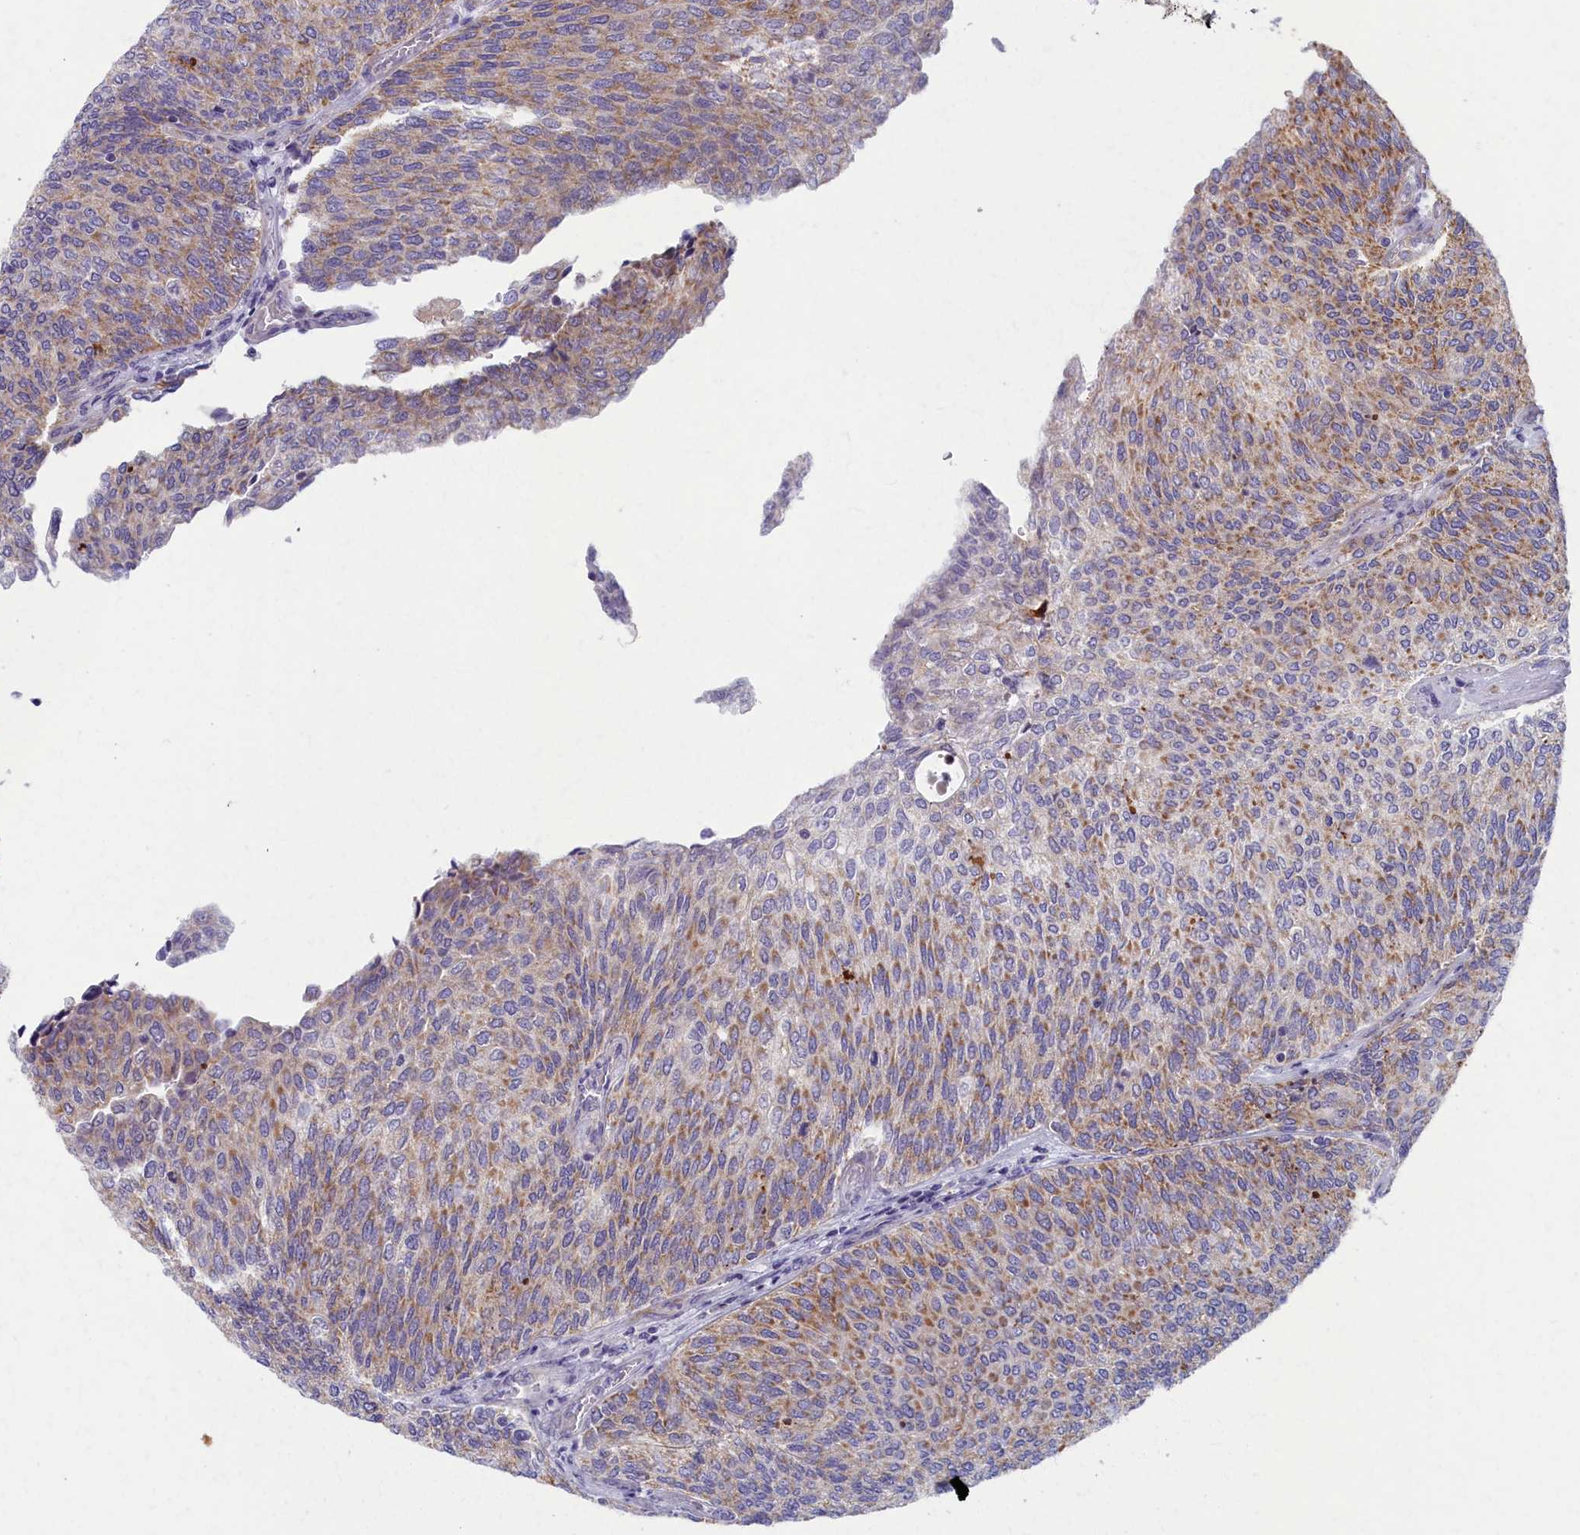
{"staining": {"intensity": "moderate", "quantity": "25%-75%", "location": "cytoplasmic/membranous"}, "tissue": "urothelial cancer", "cell_type": "Tumor cells", "image_type": "cancer", "snomed": [{"axis": "morphology", "description": "Urothelial carcinoma, Low grade"}, {"axis": "topography", "description": "Urinary bladder"}], "caption": "Urothelial cancer stained with a brown dye demonstrates moderate cytoplasmic/membranous positive positivity in approximately 25%-75% of tumor cells.", "gene": "MRPS25", "patient": {"sex": "female", "age": 79}}